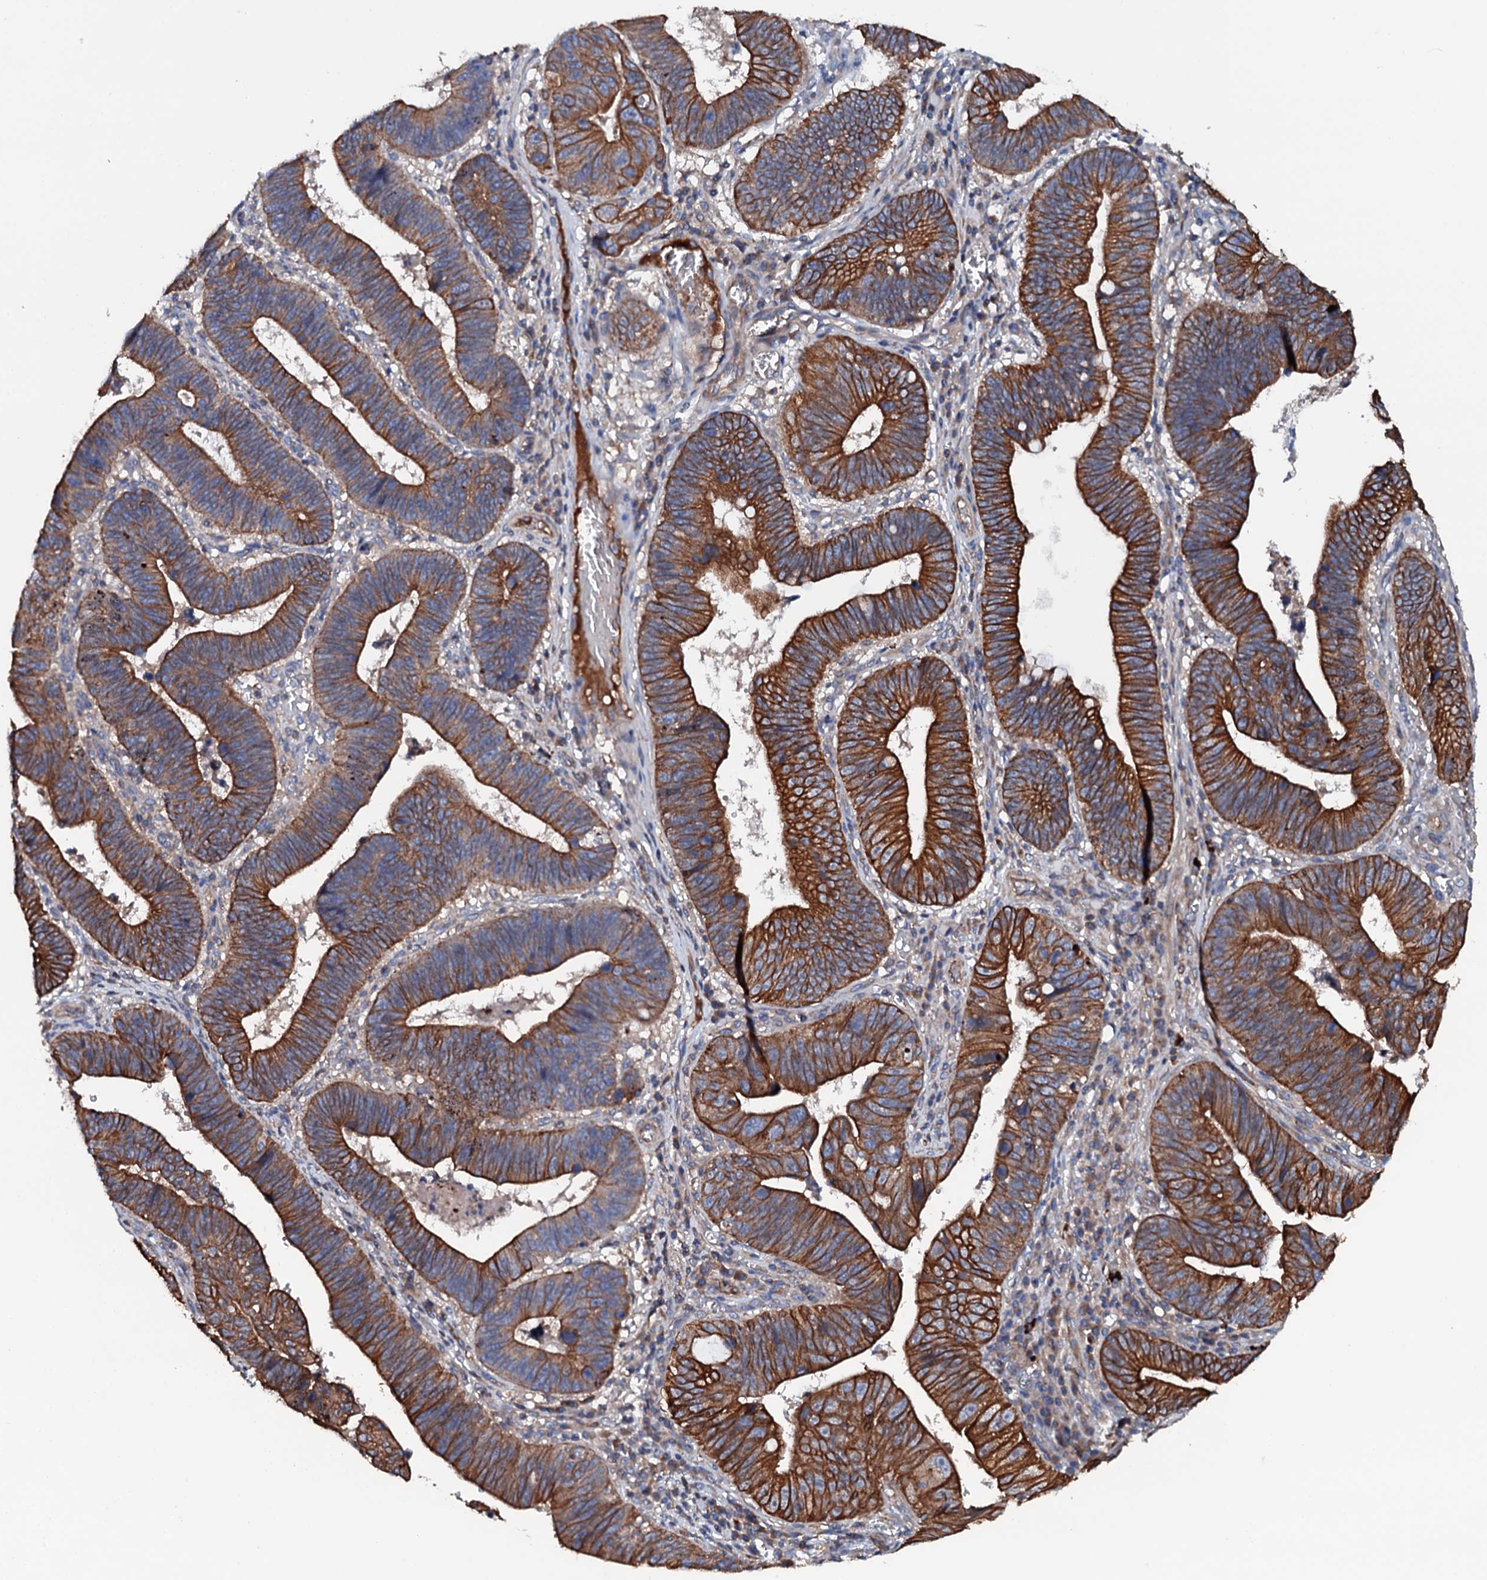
{"staining": {"intensity": "strong", "quantity": ">75%", "location": "cytoplasmic/membranous"}, "tissue": "stomach cancer", "cell_type": "Tumor cells", "image_type": "cancer", "snomed": [{"axis": "morphology", "description": "Adenocarcinoma, NOS"}, {"axis": "topography", "description": "Stomach"}], "caption": "Tumor cells exhibit strong cytoplasmic/membranous expression in approximately >75% of cells in stomach adenocarcinoma.", "gene": "NEK1", "patient": {"sex": "male", "age": 59}}